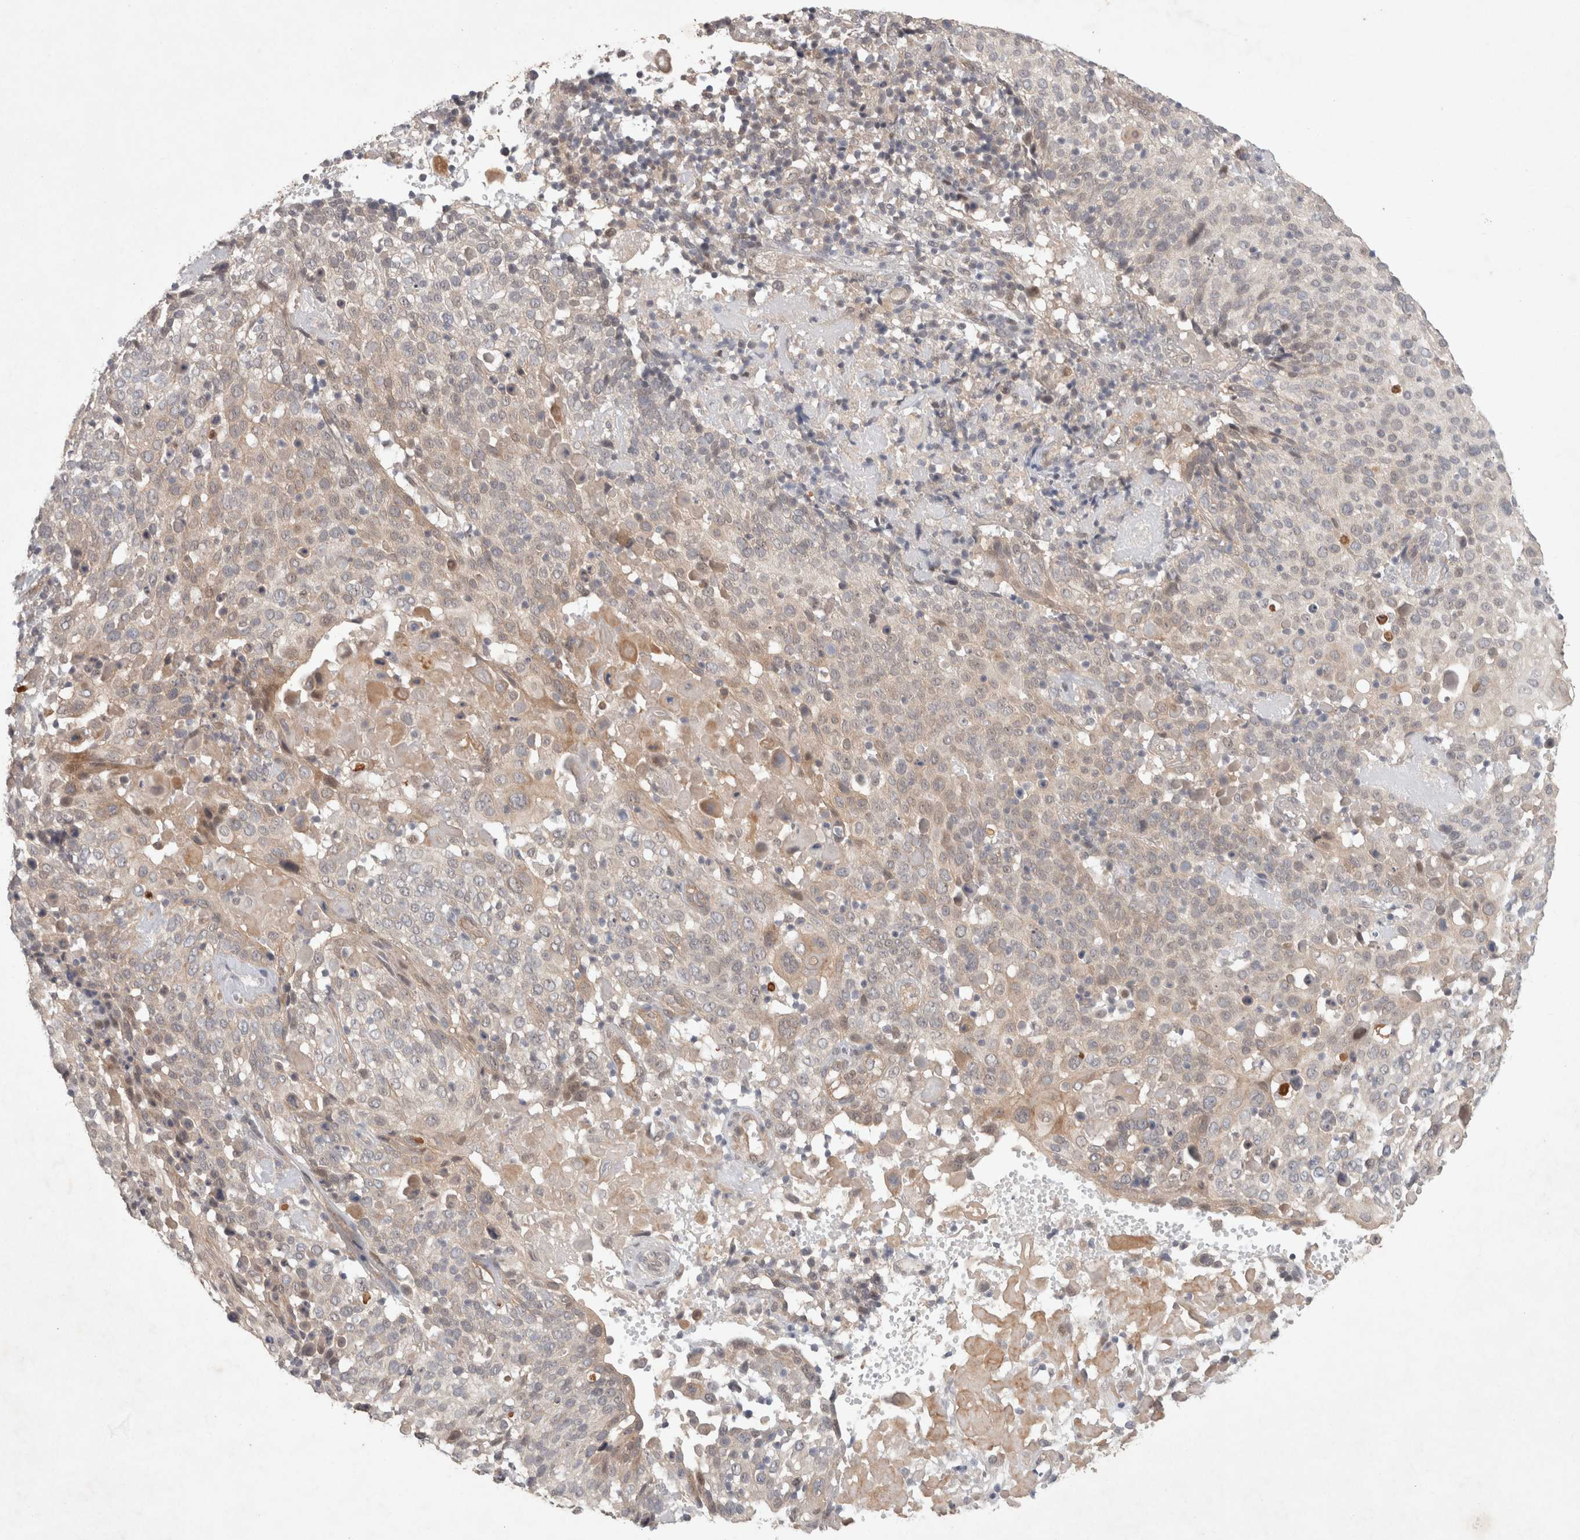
{"staining": {"intensity": "weak", "quantity": "<25%", "location": "cytoplasmic/membranous"}, "tissue": "cervical cancer", "cell_type": "Tumor cells", "image_type": "cancer", "snomed": [{"axis": "morphology", "description": "Squamous cell carcinoma, NOS"}, {"axis": "topography", "description": "Cervix"}], "caption": "This is a histopathology image of immunohistochemistry (IHC) staining of cervical cancer (squamous cell carcinoma), which shows no expression in tumor cells.", "gene": "RASAL2", "patient": {"sex": "female", "age": 74}}